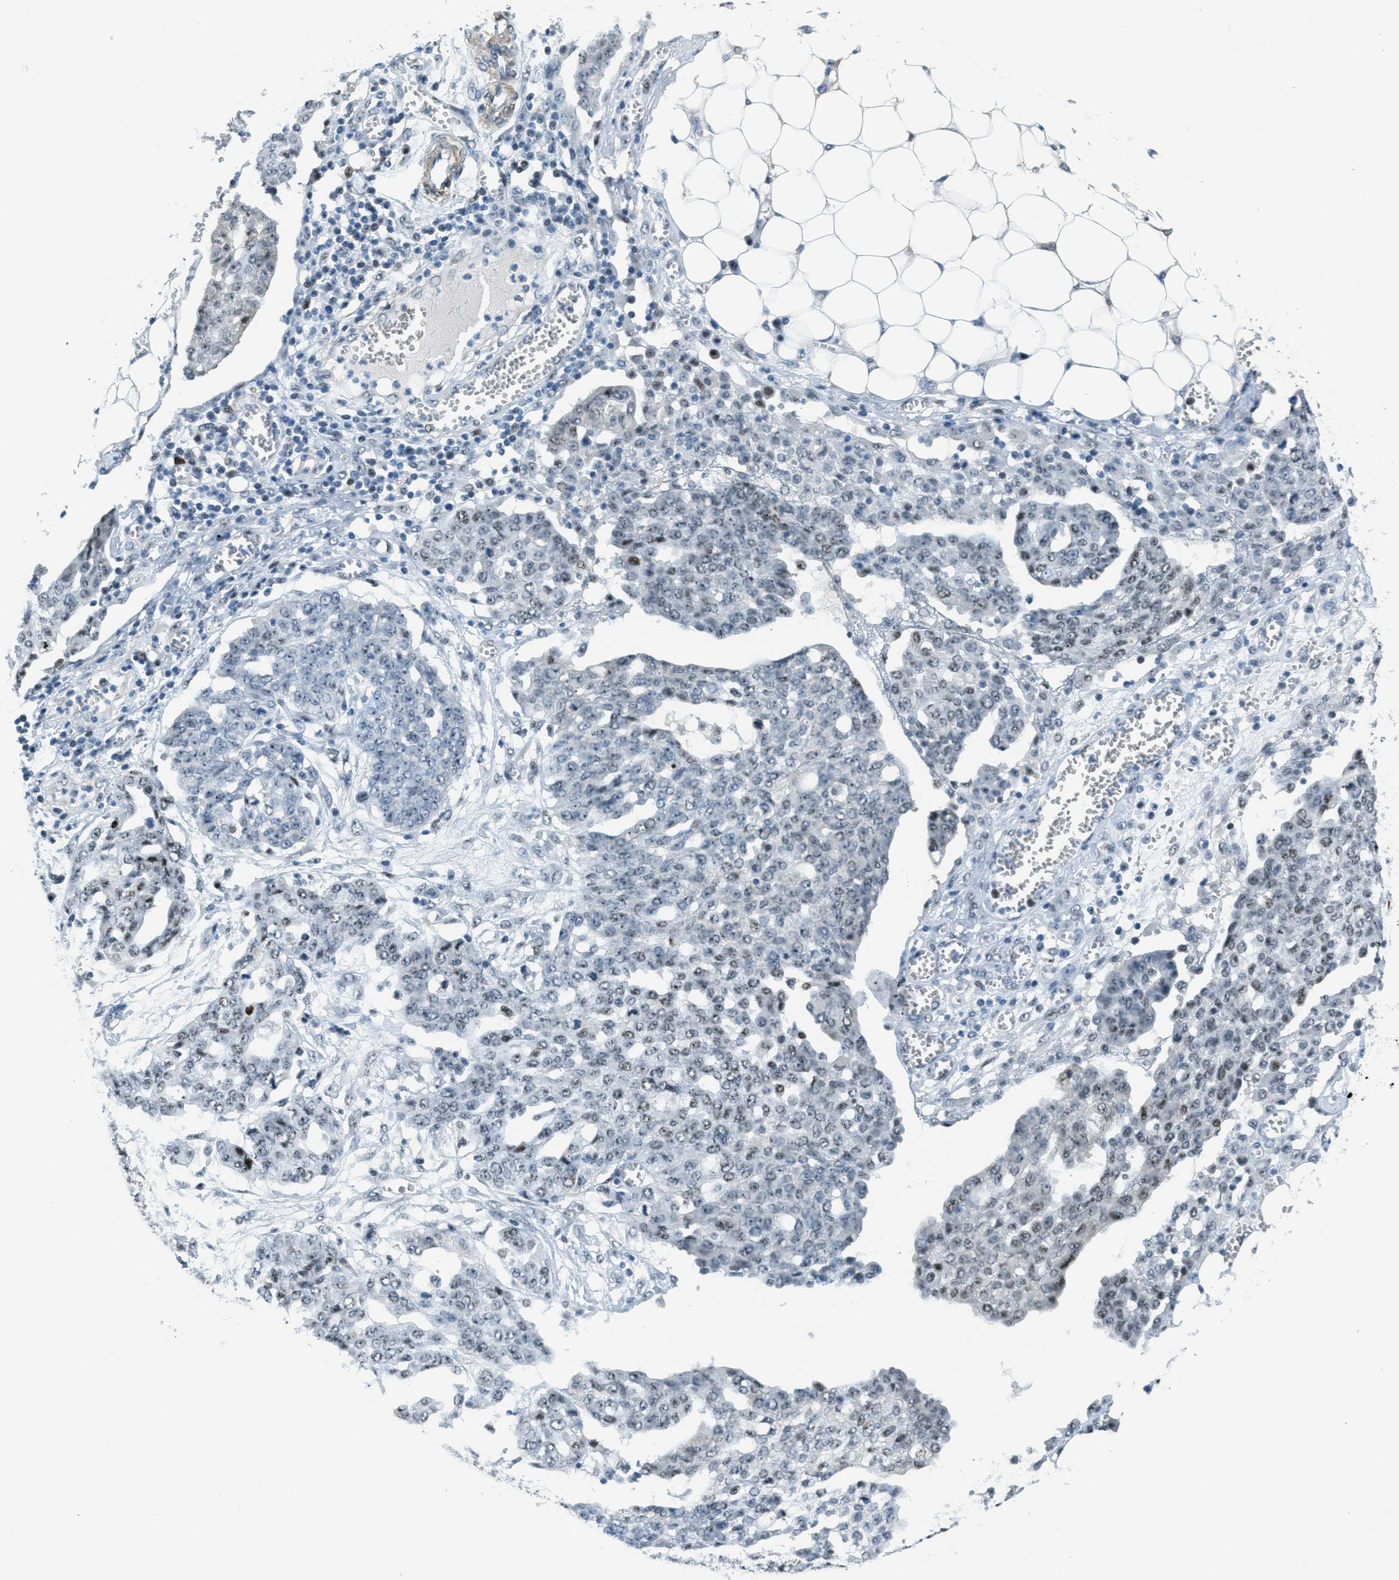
{"staining": {"intensity": "weak", "quantity": "<25%", "location": "nuclear"}, "tissue": "ovarian cancer", "cell_type": "Tumor cells", "image_type": "cancer", "snomed": [{"axis": "morphology", "description": "Cystadenocarcinoma, serous, NOS"}, {"axis": "topography", "description": "Soft tissue"}, {"axis": "topography", "description": "Ovary"}], "caption": "IHC of ovarian serous cystadenocarcinoma demonstrates no staining in tumor cells.", "gene": "ZDHHC23", "patient": {"sex": "female", "age": 57}}